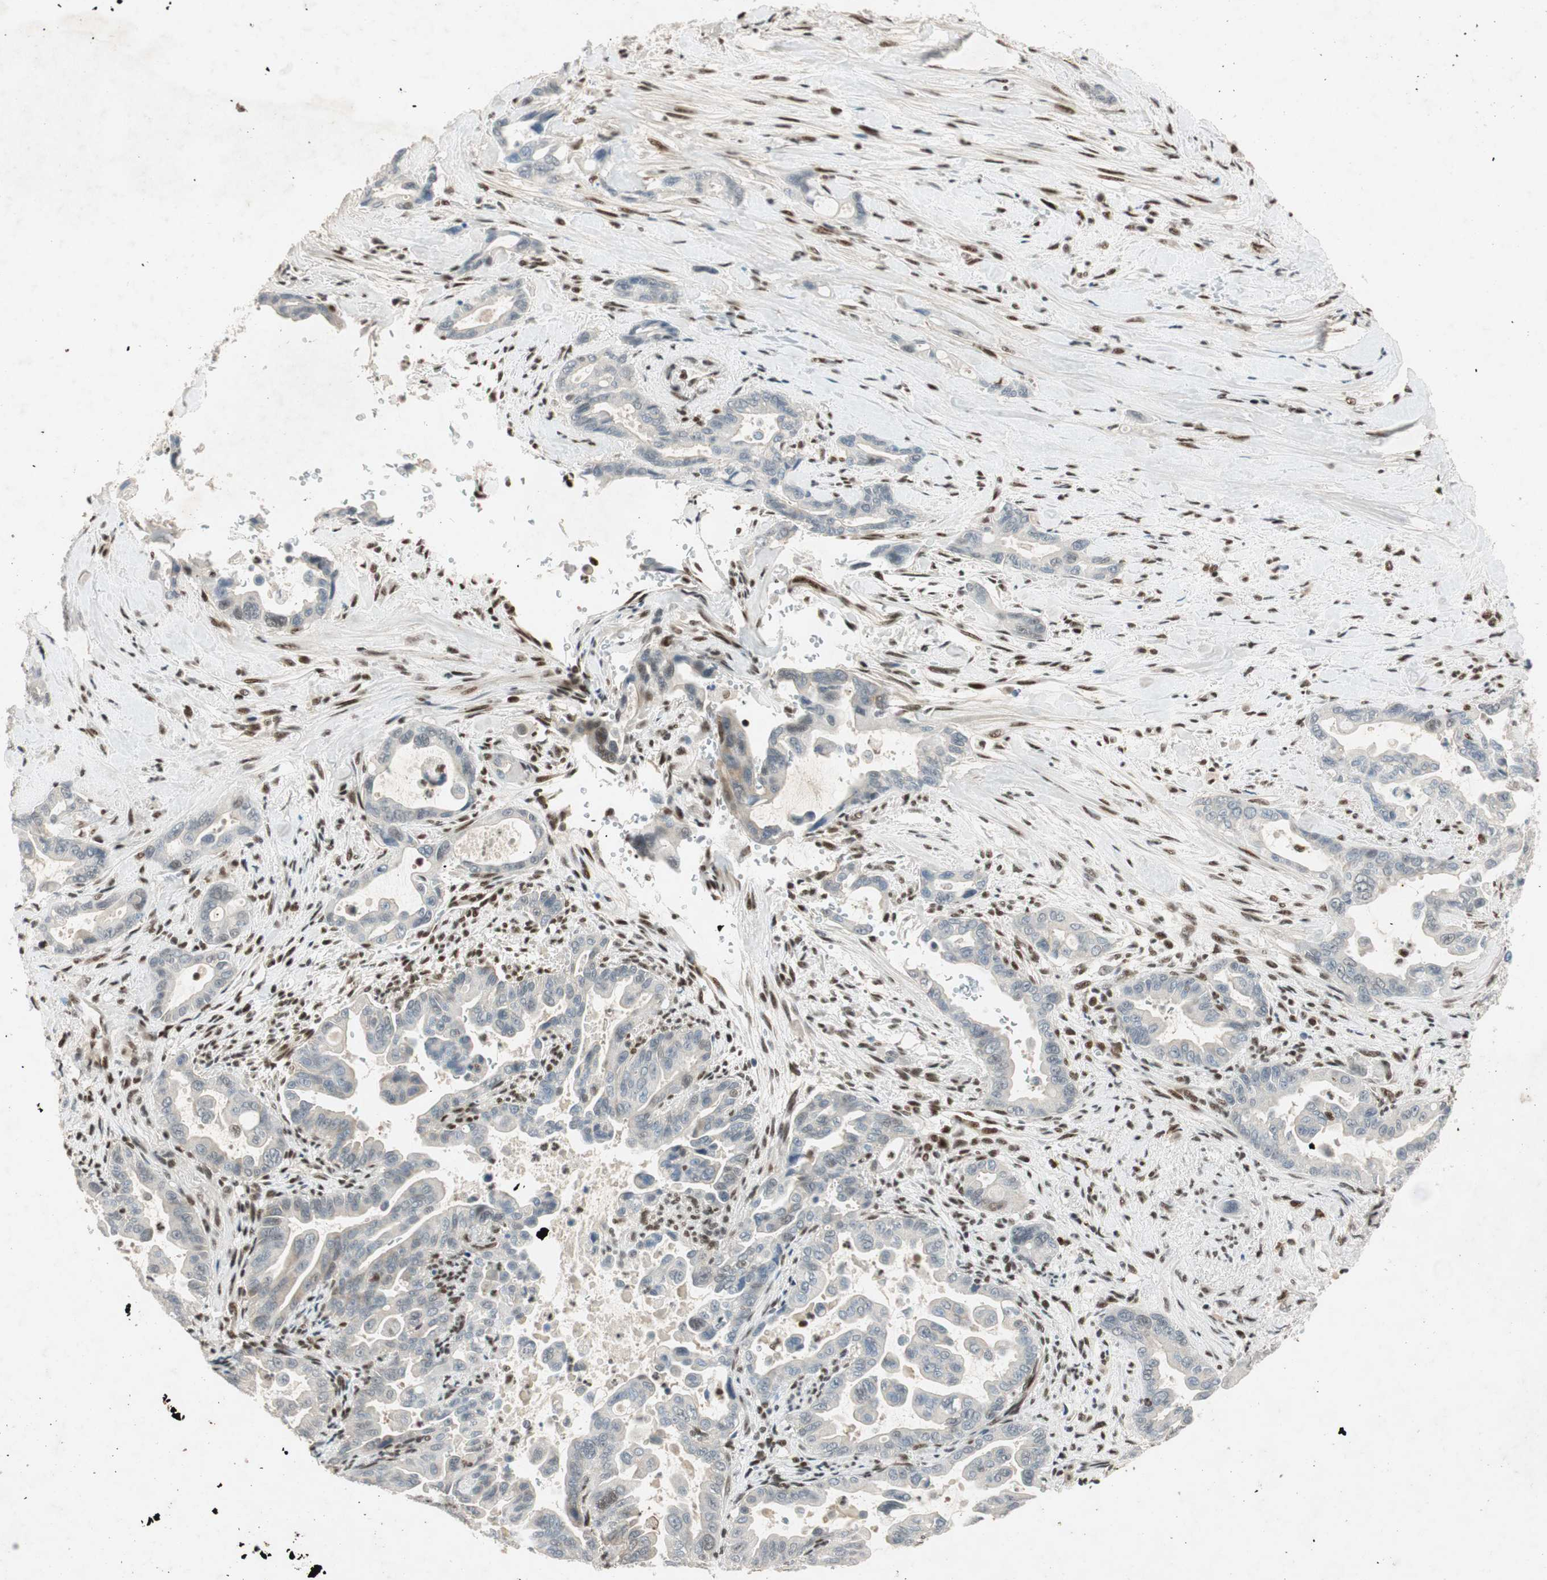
{"staining": {"intensity": "negative", "quantity": "none", "location": "none"}, "tissue": "pancreatic cancer", "cell_type": "Tumor cells", "image_type": "cancer", "snomed": [{"axis": "morphology", "description": "Adenocarcinoma, NOS"}, {"axis": "topography", "description": "Pancreas"}], "caption": "Pancreatic cancer (adenocarcinoma) stained for a protein using immunohistochemistry (IHC) shows no expression tumor cells.", "gene": "NCBP3", "patient": {"sex": "male", "age": 70}}